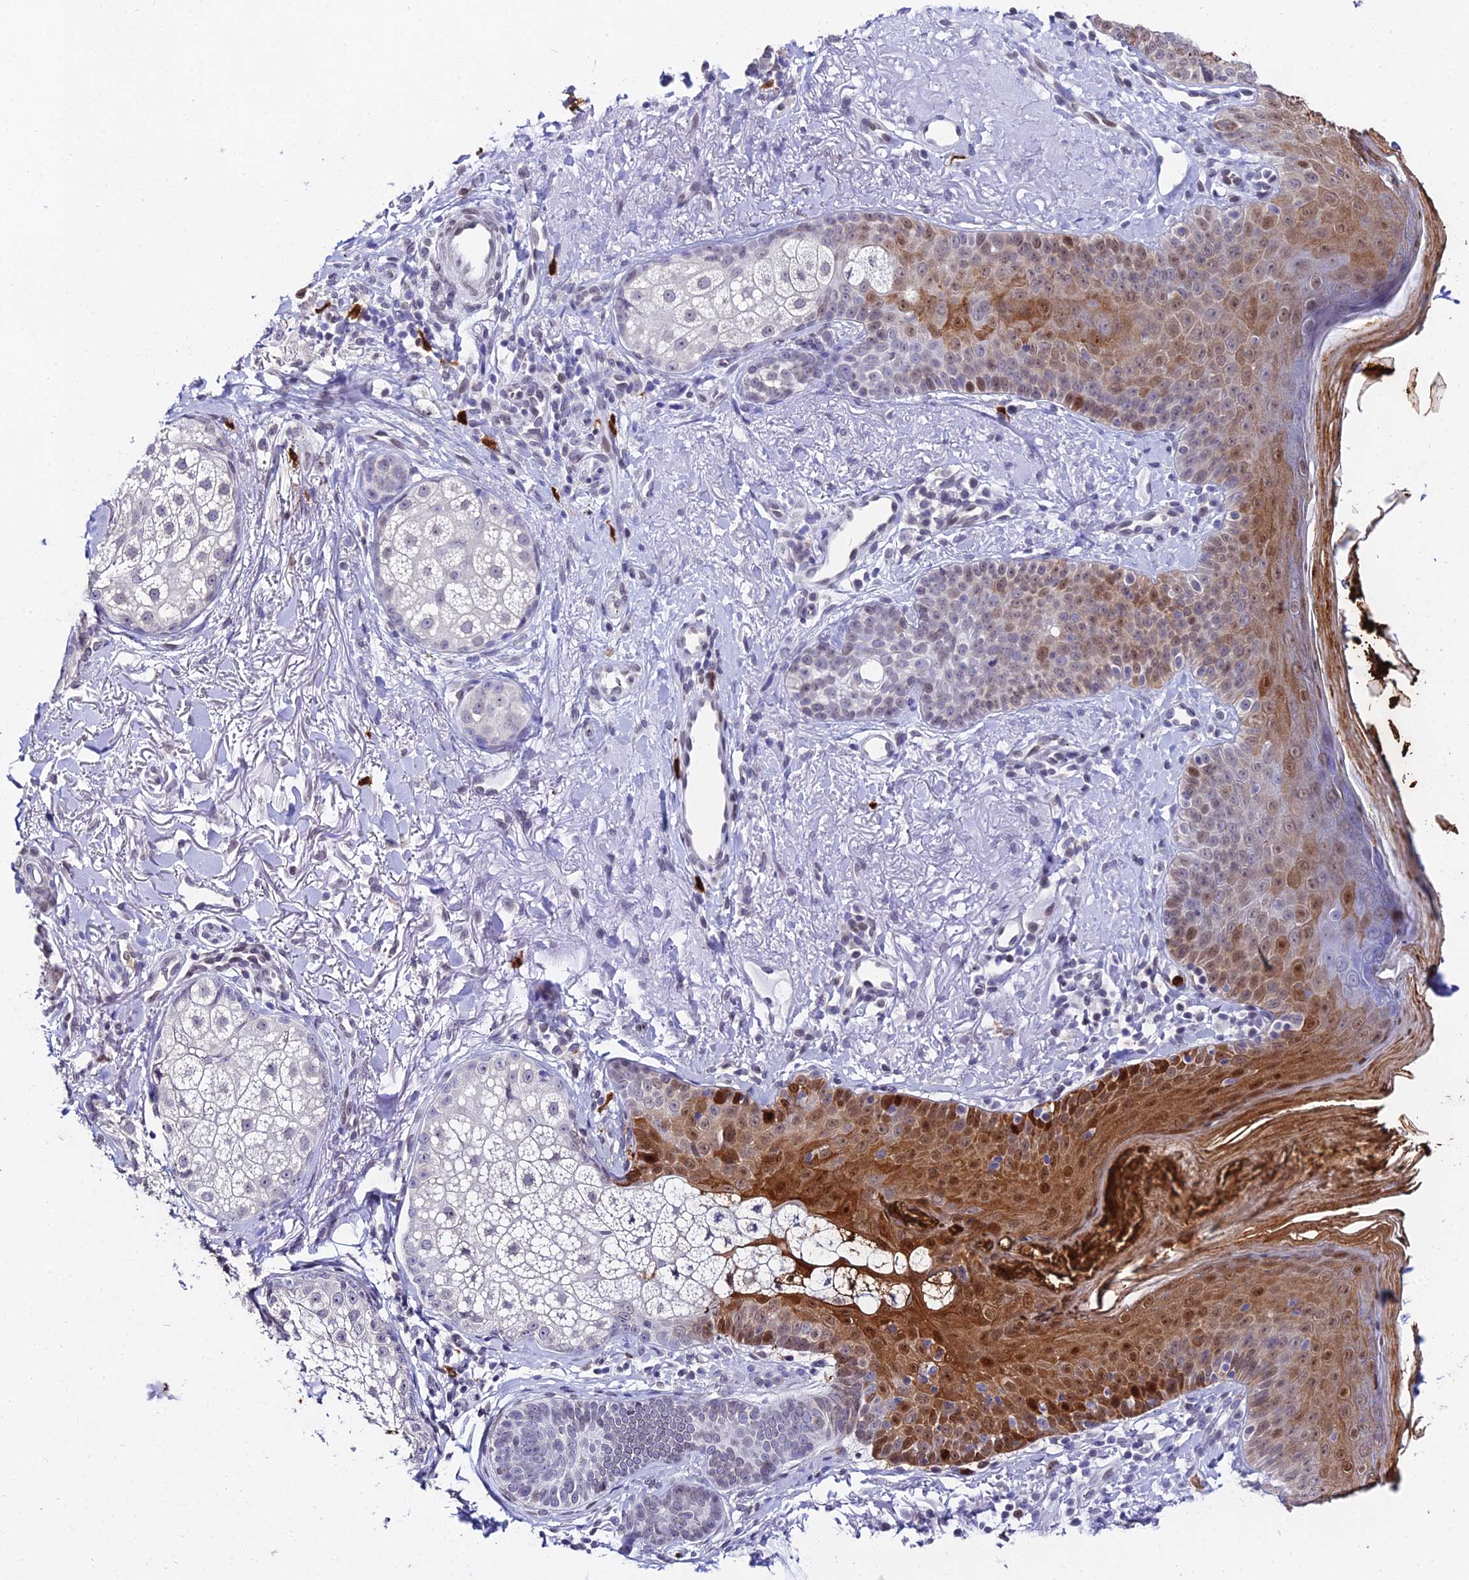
{"staining": {"intensity": "negative", "quantity": "none", "location": "none"}, "tissue": "skin", "cell_type": "Fibroblasts", "image_type": "normal", "snomed": [{"axis": "morphology", "description": "Normal tissue, NOS"}, {"axis": "topography", "description": "Skin"}], "caption": "Immunohistochemistry (IHC) histopathology image of unremarkable human skin stained for a protein (brown), which exhibits no positivity in fibroblasts. The staining was performed using DAB (3,3'-diaminobenzidine) to visualize the protein expression in brown, while the nuclei were stained in blue with hematoxylin (Magnification: 20x).", "gene": "MCM10", "patient": {"sex": "male", "age": 57}}